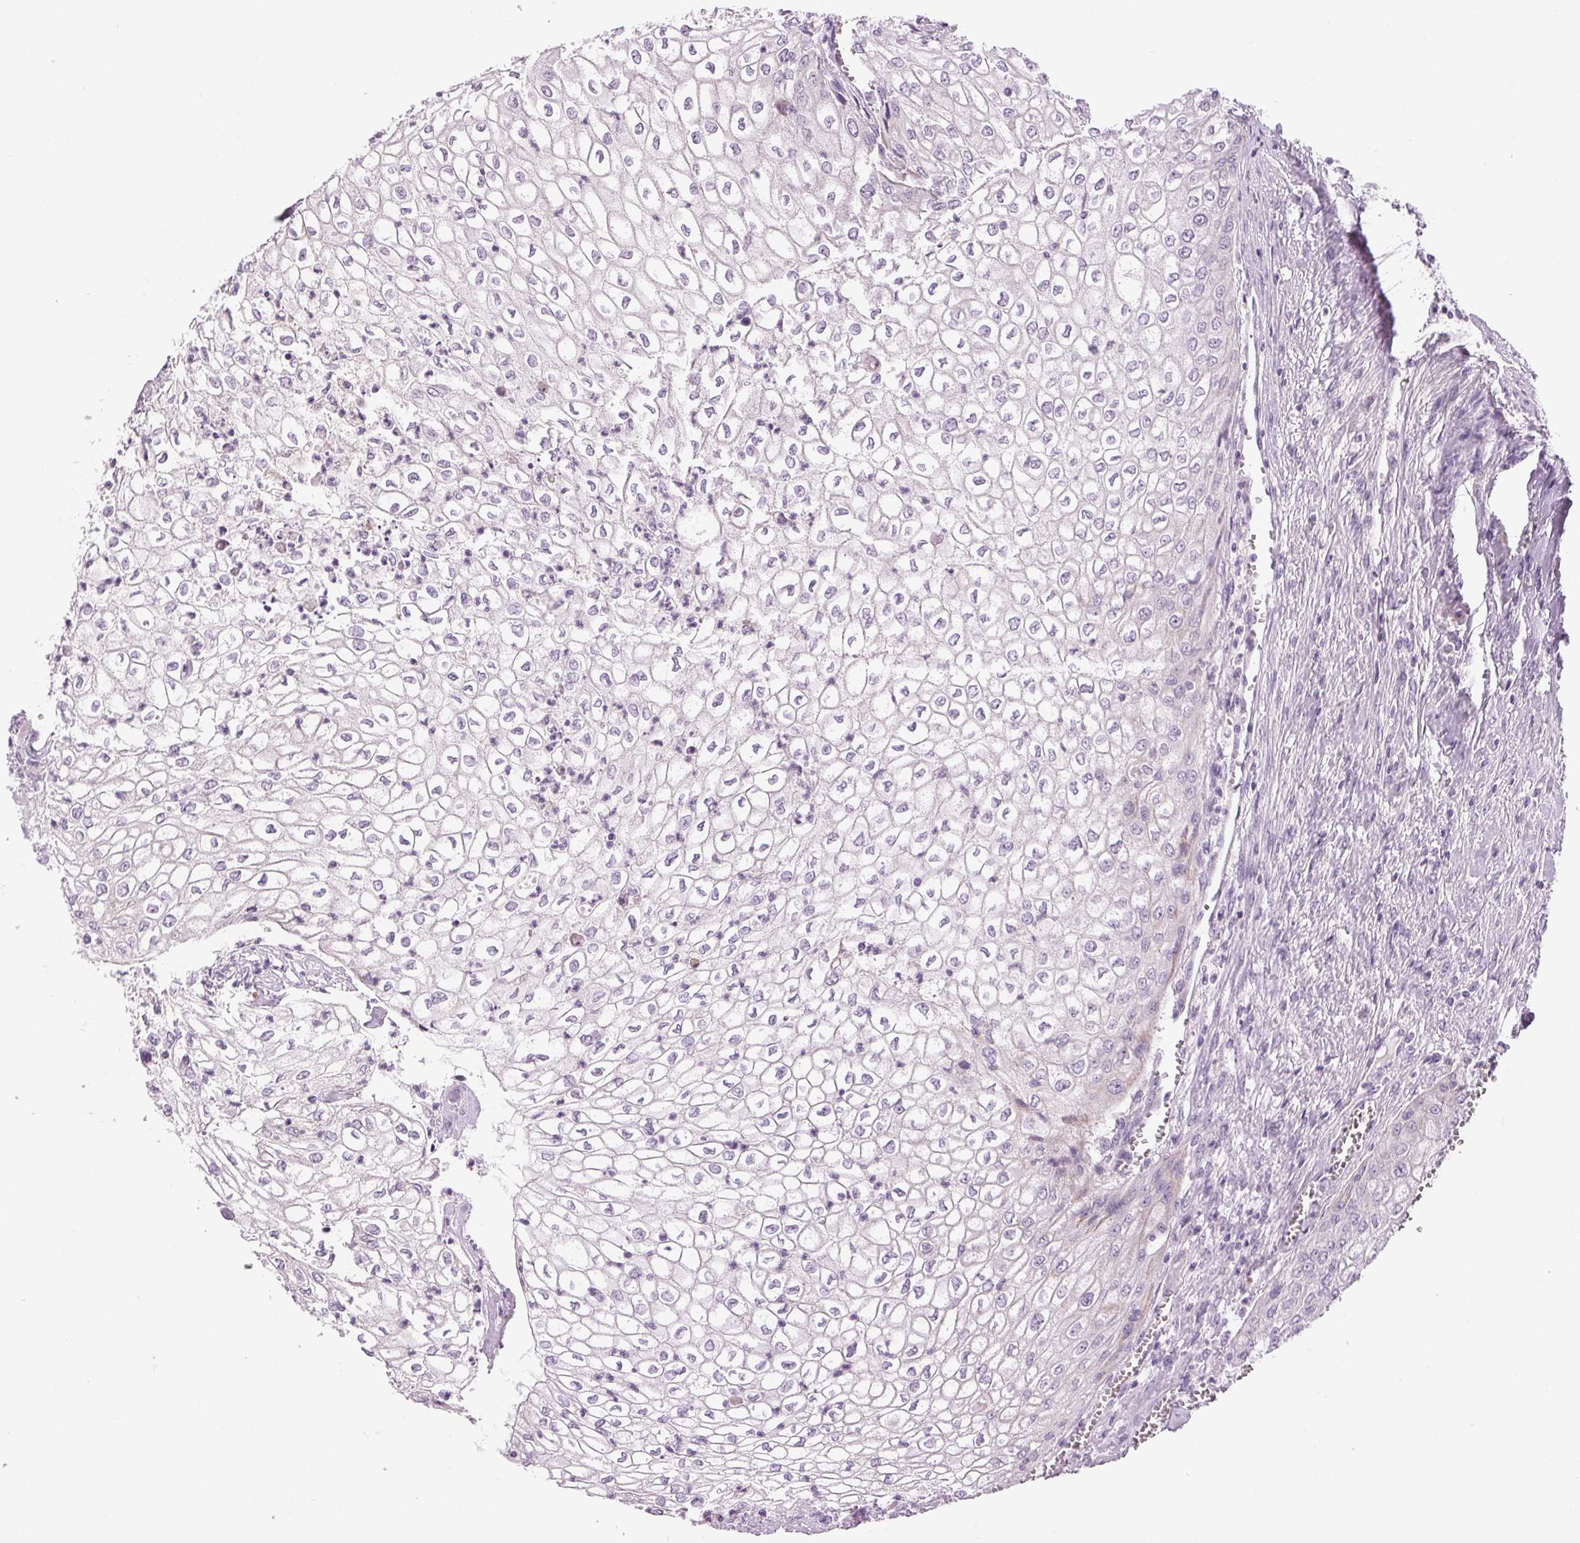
{"staining": {"intensity": "negative", "quantity": "none", "location": "none"}, "tissue": "urothelial cancer", "cell_type": "Tumor cells", "image_type": "cancer", "snomed": [{"axis": "morphology", "description": "Urothelial carcinoma, High grade"}, {"axis": "topography", "description": "Urinary bladder"}], "caption": "The photomicrograph exhibits no staining of tumor cells in high-grade urothelial carcinoma.", "gene": "MISP", "patient": {"sex": "male", "age": 62}}